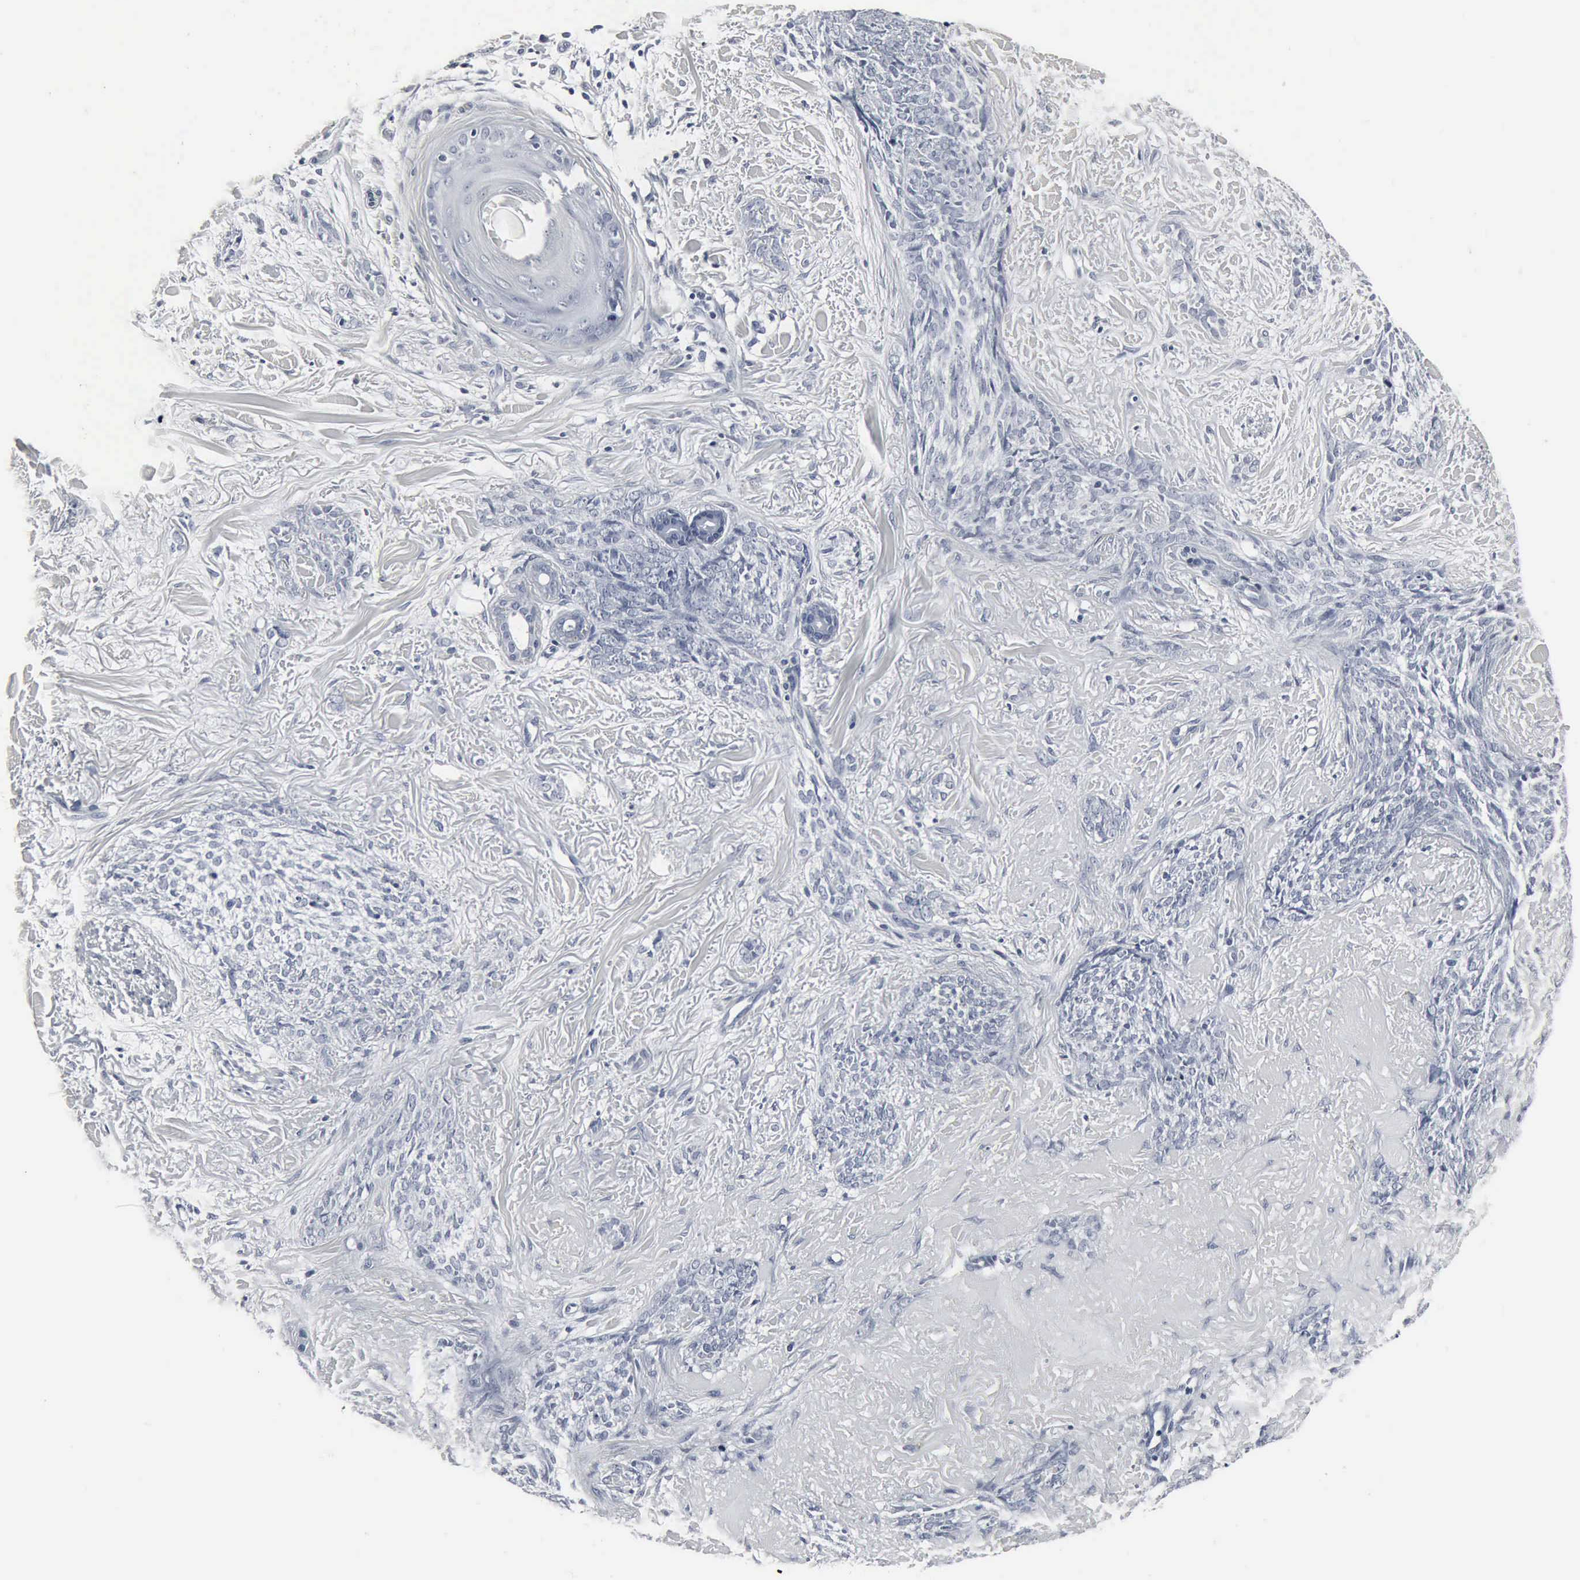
{"staining": {"intensity": "negative", "quantity": "none", "location": "none"}, "tissue": "skin cancer", "cell_type": "Tumor cells", "image_type": "cancer", "snomed": [{"axis": "morphology", "description": "Basal cell carcinoma"}, {"axis": "topography", "description": "Skin"}], "caption": "This is an immunohistochemistry image of human skin basal cell carcinoma. There is no staining in tumor cells.", "gene": "SNAP25", "patient": {"sex": "female", "age": 81}}